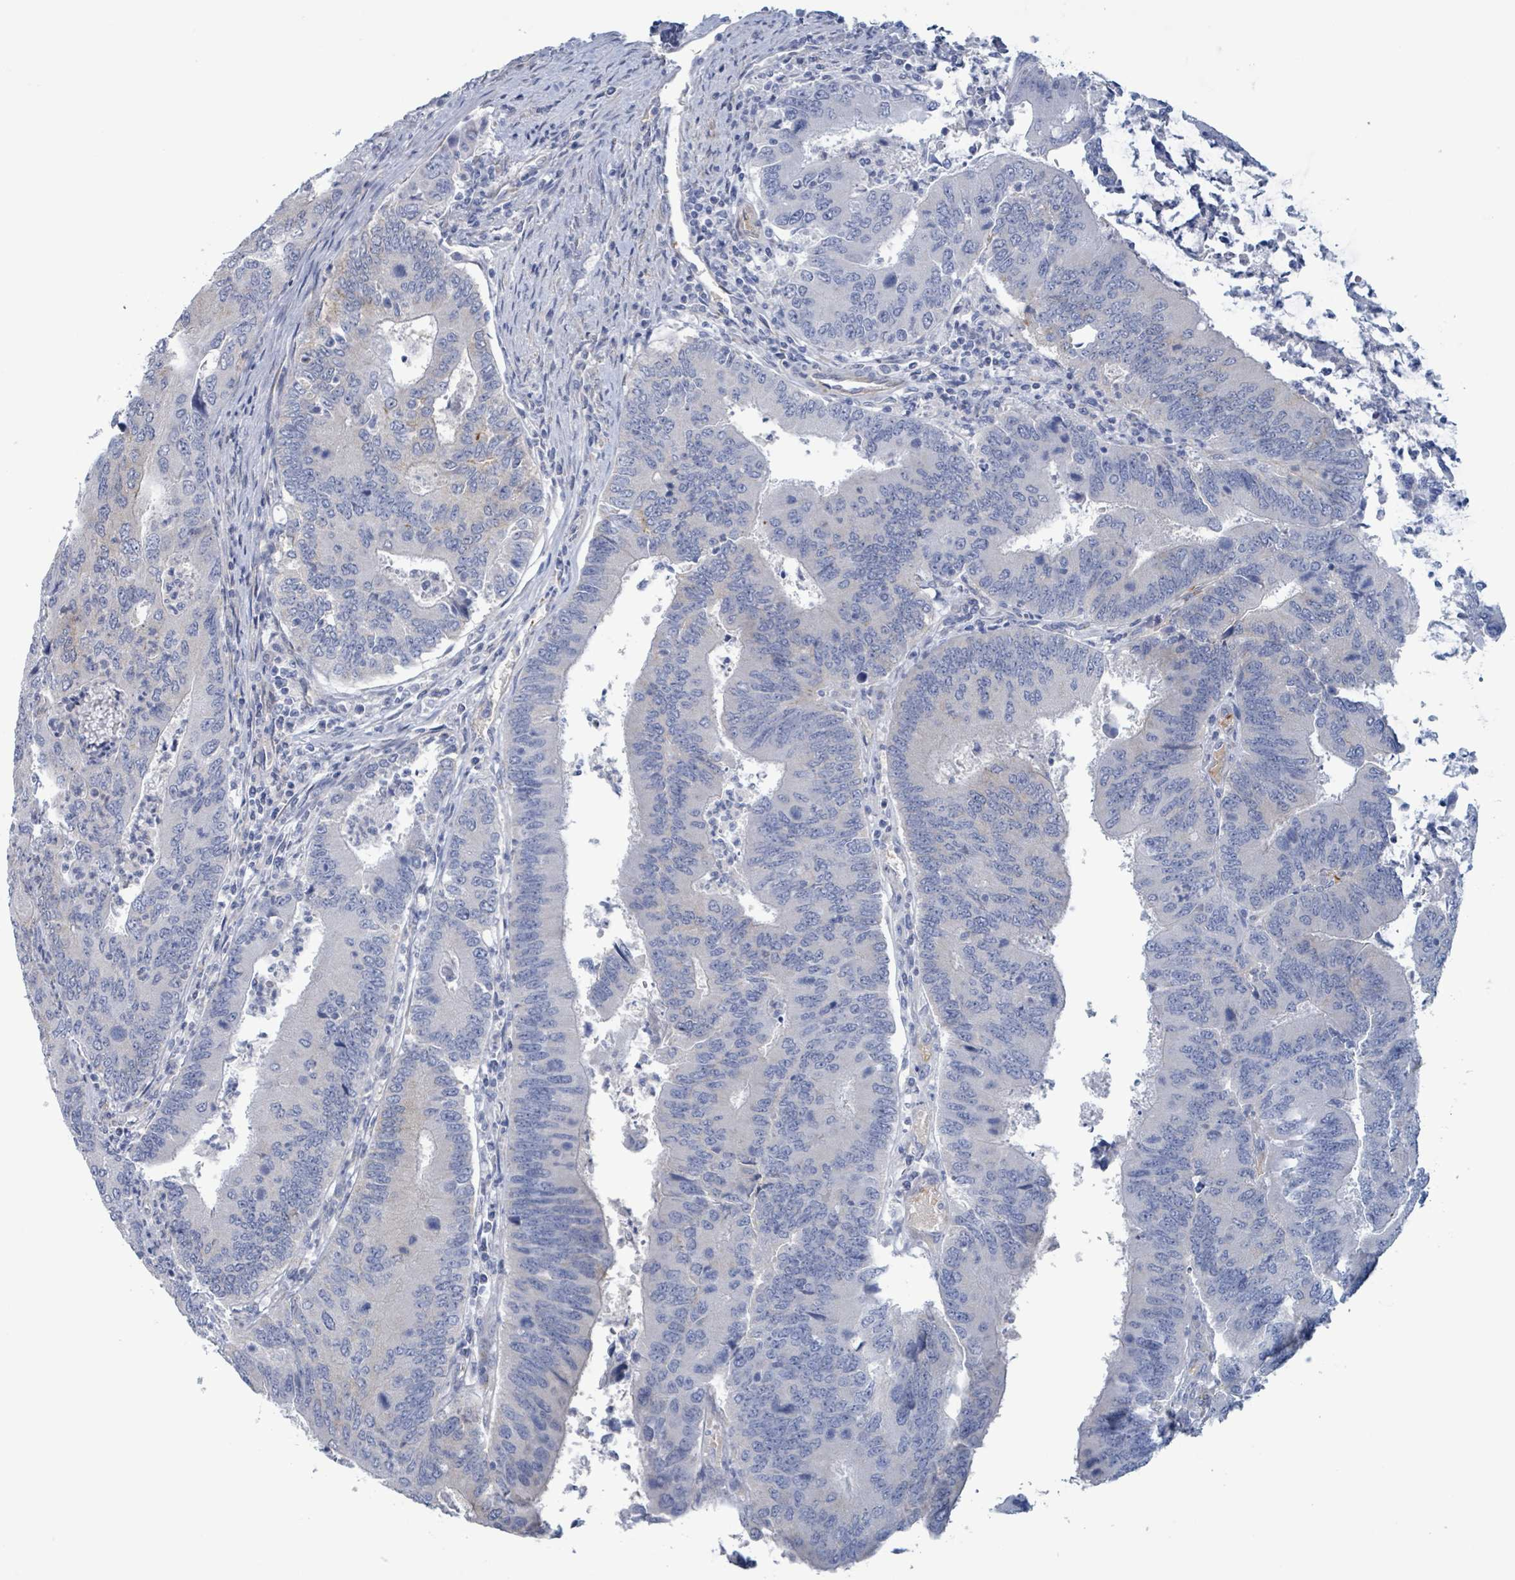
{"staining": {"intensity": "negative", "quantity": "none", "location": "none"}, "tissue": "colorectal cancer", "cell_type": "Tumor cells", "image_type": "cancer", "snomed": [{"axis": "morphology", "description": "Adenocarcinoma, NOS"}, {"axis": "topography", "description": "Colon"}], "caption": "A micrograph of human colorectal cancer is negative for staining in tumor cells. Nuclei are stained in blue.", "gene": "PKLR", "patient": {"sex": "female", "age": 67}}